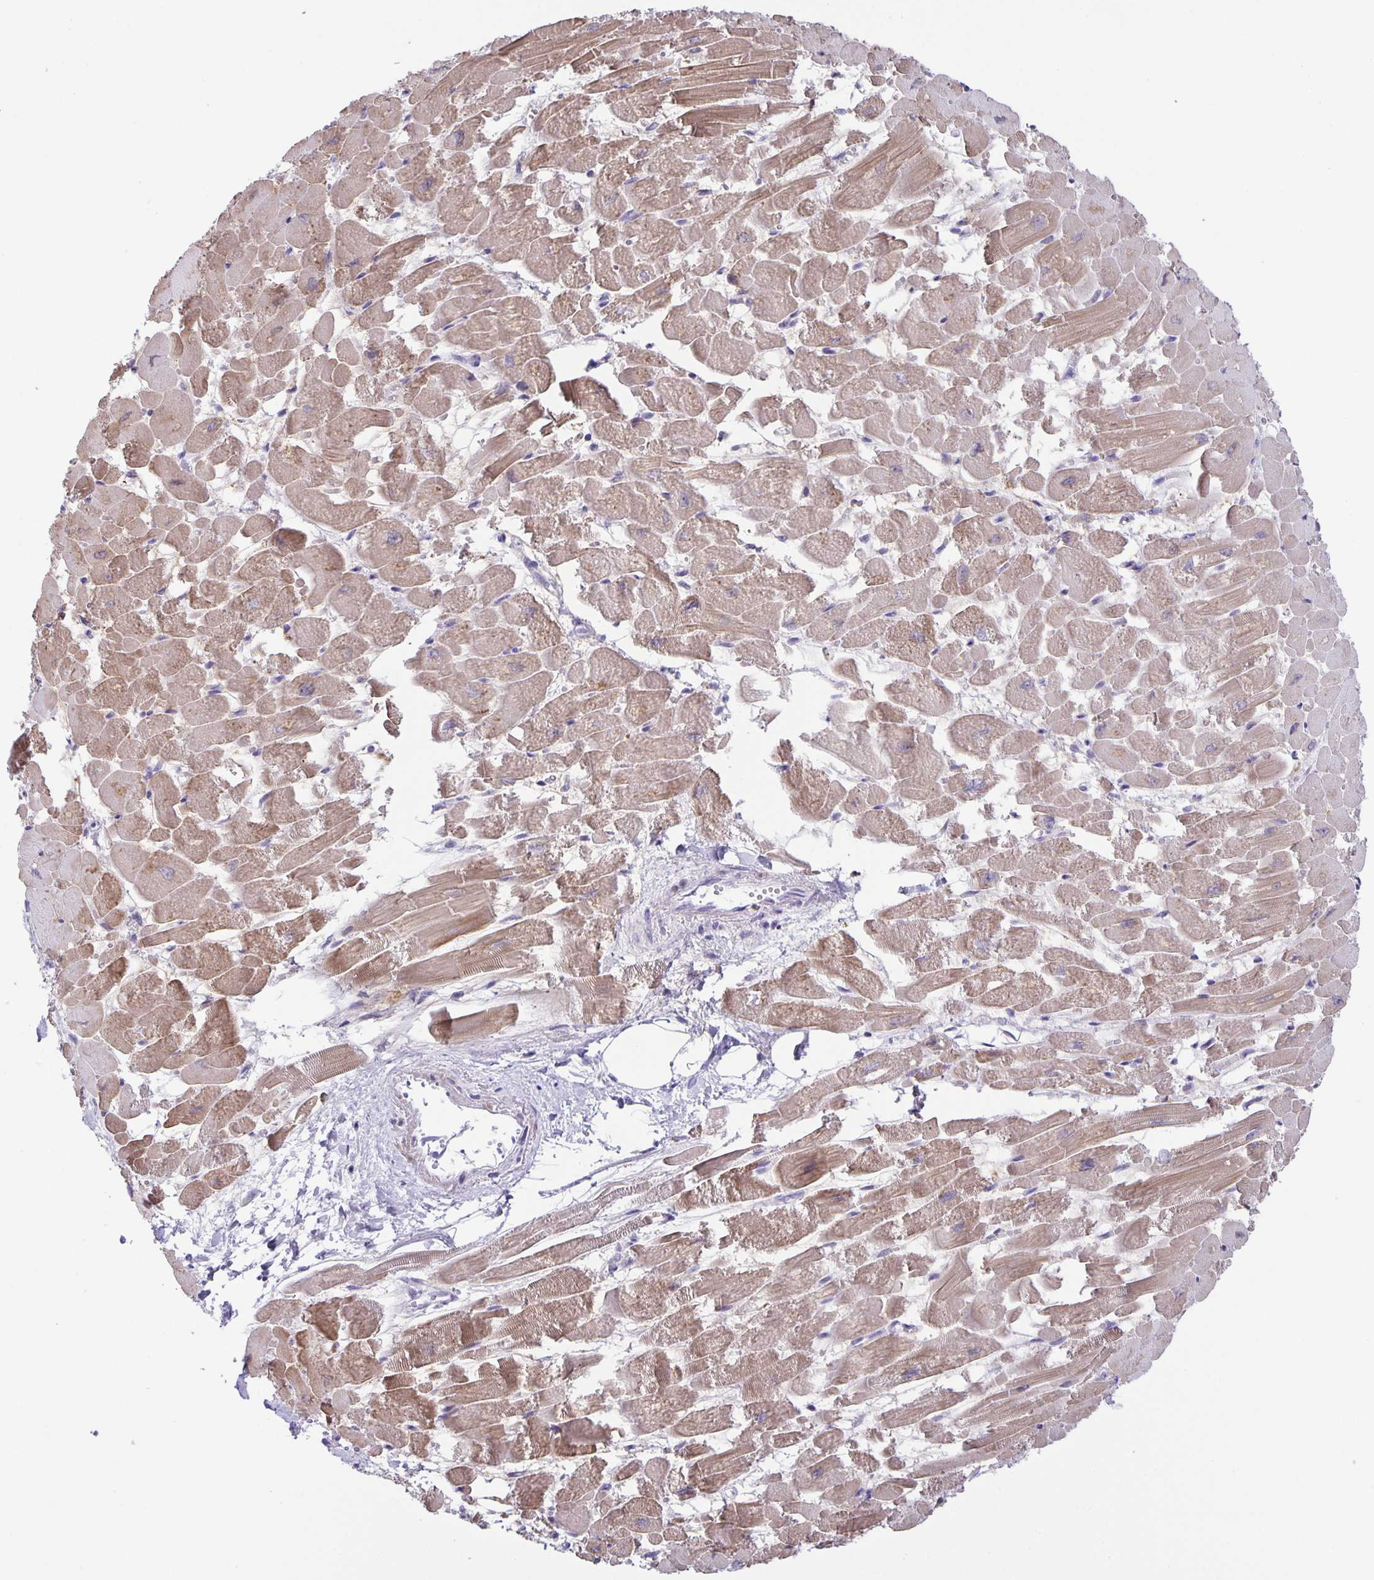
{"staining": {"intensity": "moderate", "quantity": ">75%", "location": "cytoplasmic/membranous"}, "tissue": "heart muscle", "cell_type": "Cardiomyocytes", "image_type": "normal", "snomed": [{"axis": "morphology", "description": "Normal tissue, NOS"}, {"axis": "topography", "description": "Heart"}], "caption": "Heart muscle stained with immunohistochemistry demonstrates moderate cytoplasmic/membranous expression in about >75% of cardiomyocytes.", "gene": "PHRF1", "patient": {"sex": "female", "age": 52}}